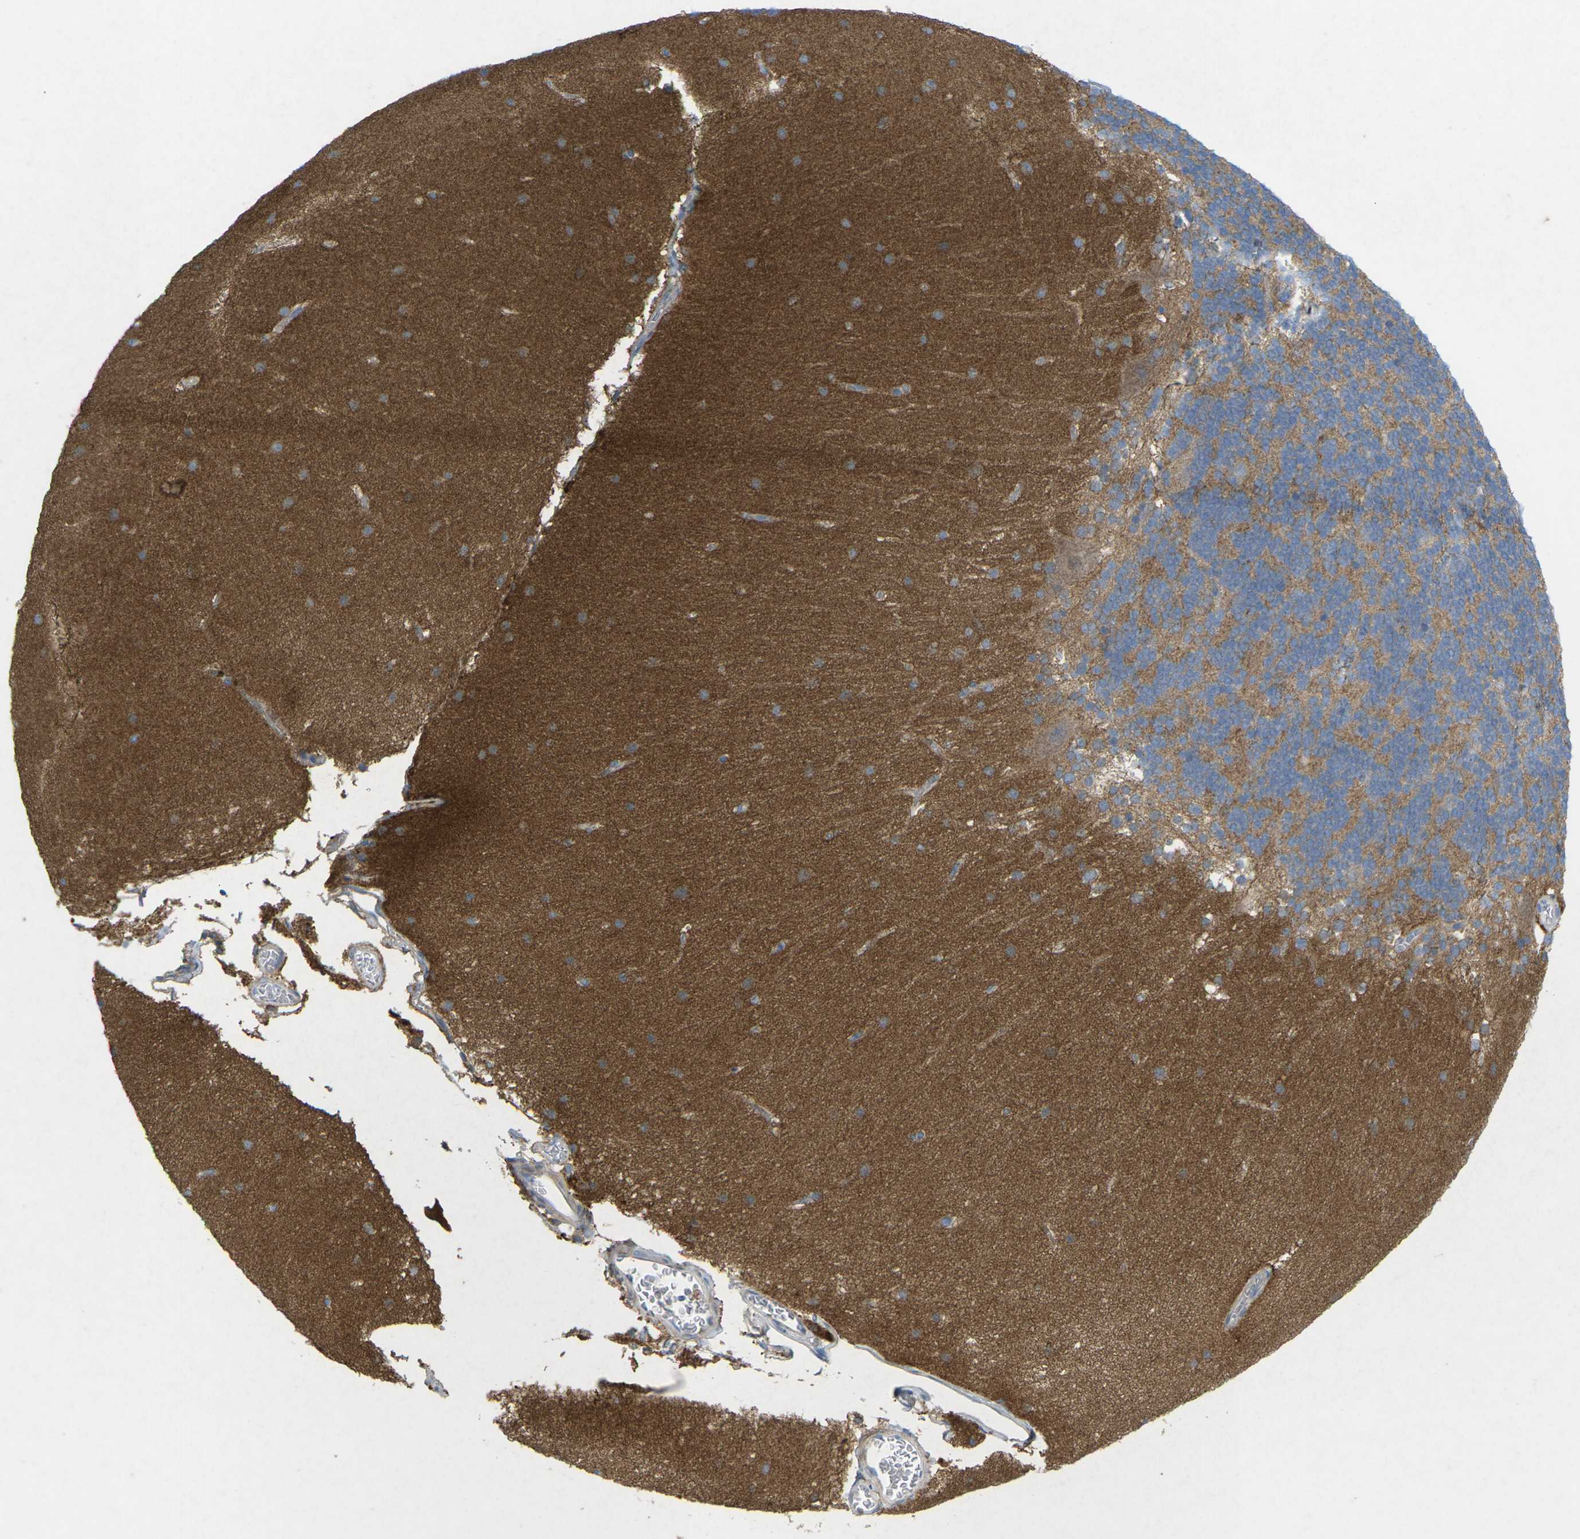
{"staining": {"intensity": "moderate", "quantity": "25%-75%", "location": "cytoplasmic/membranous"}, "tissue": "cerebellum", "cell_type": "Cells in granular layer", "image_type": "normal", "snomed": [{"axis": "morphology", "description": "Normal tissue, NOS"}, {"axis": "topography", "description": "Cerebellum"}], "caption": "This histopathology image reveals immunohistochemistry staining of benign cerebellum, with medium moderate cytoplasmic/membranous staining in approximately 25%-75% of cells in granular layer.", "gene": "STK11", "patient": {"sex": "female", "age": 19}}